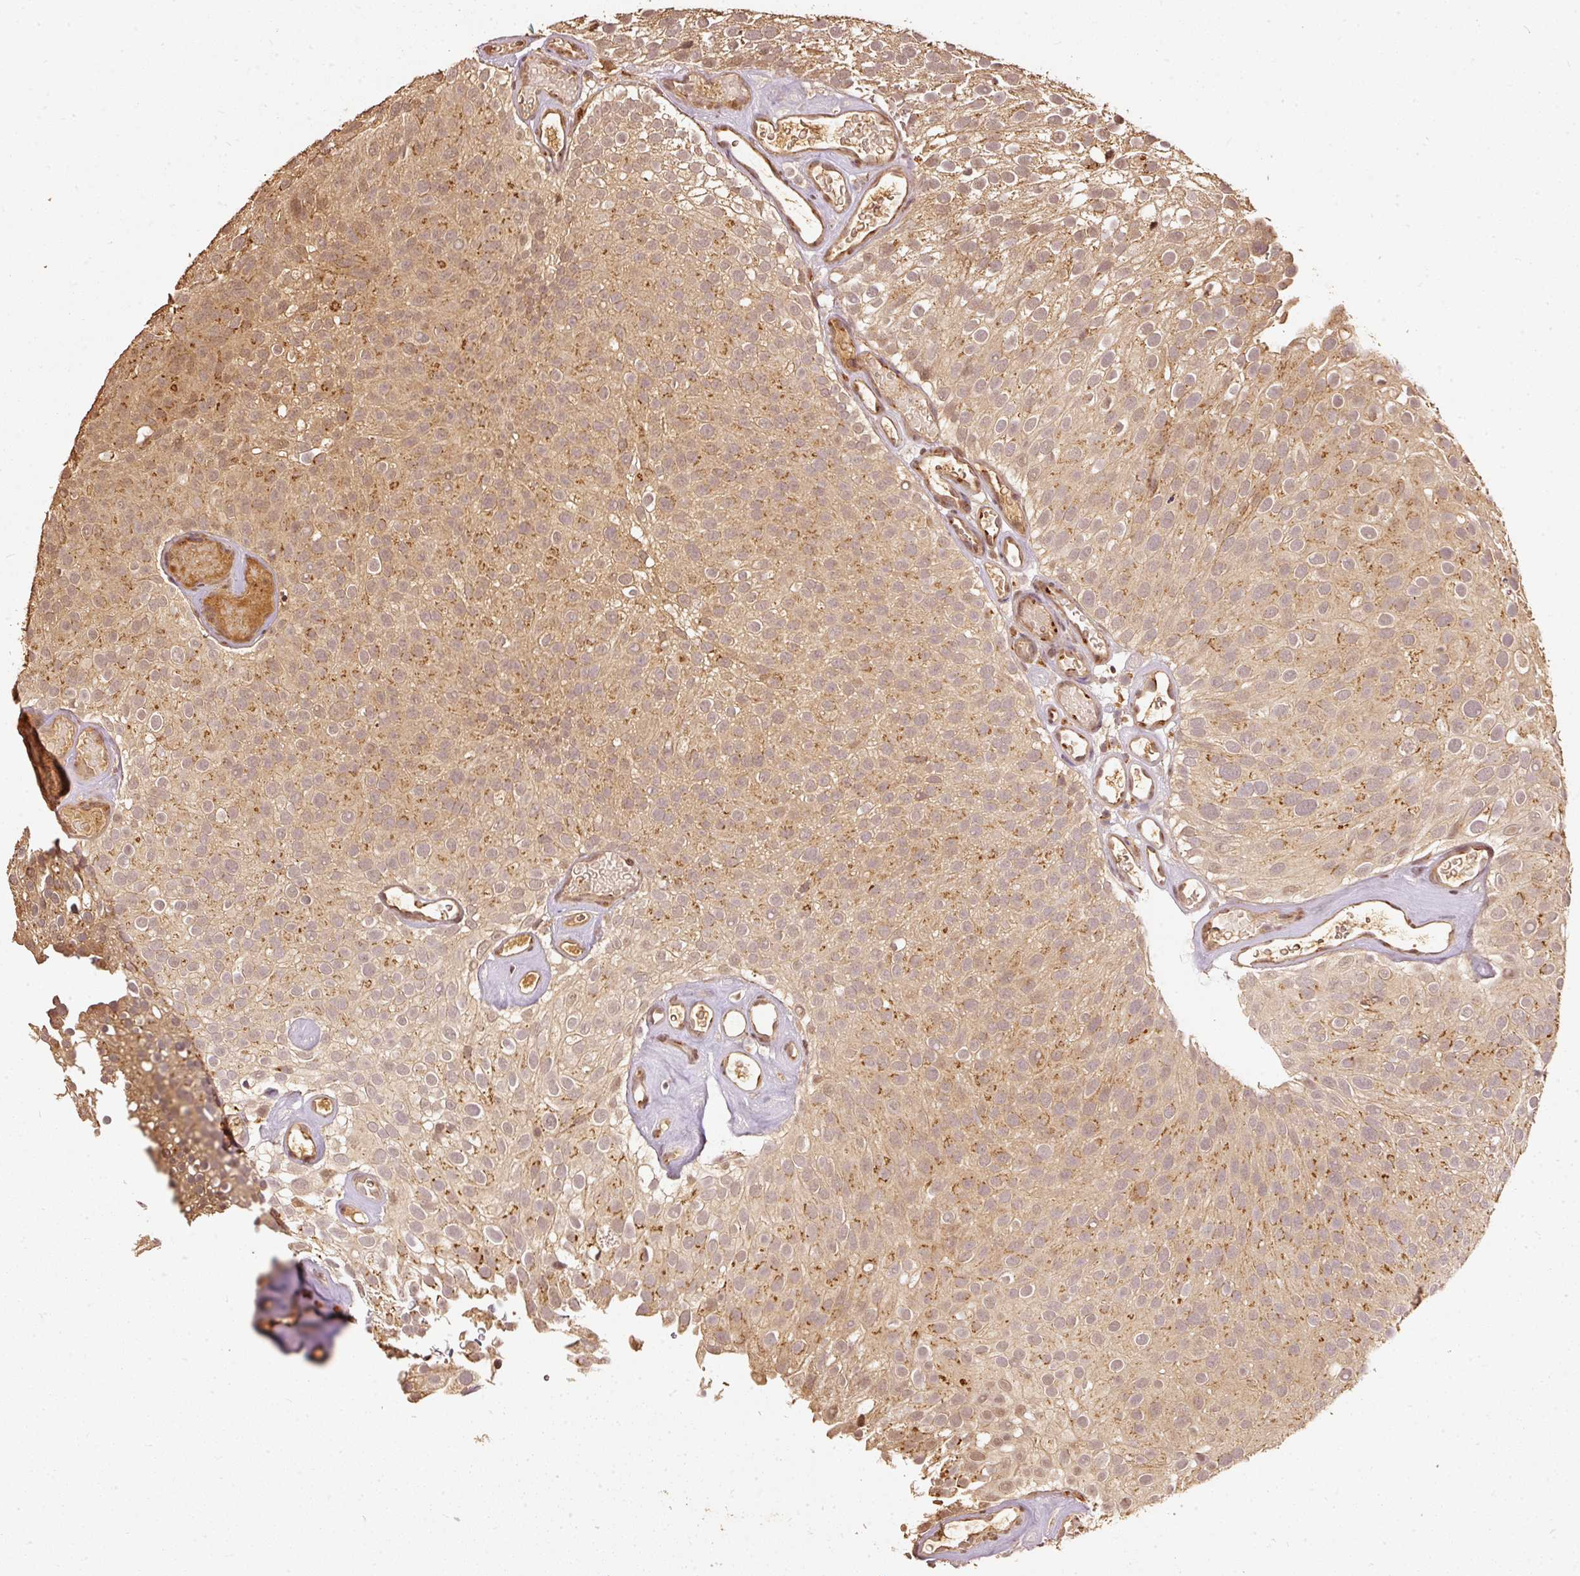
{"staining": {"intensity": "moderate", "quantity": ">75%", "location": "cytoplasmic/membranous"}, "tissue": "urothelial cancer", "cell_type": "Tumor cells", "image_type": "cancer", "snomed": [{"axis": "morphology", "description": "Urothelial carcinoma, Low grade"}, {"axis": "topography", "description": "Urinary bladder"}], "caption": "Immunohistochemical staining of human urothelial cancer demonstrates medium levels of moderate cytoplasmic/membranous positivity in approximately >75% of tumor cells.", "gene": "FUT8", "patient": {"sex": "male", "age": 78}}